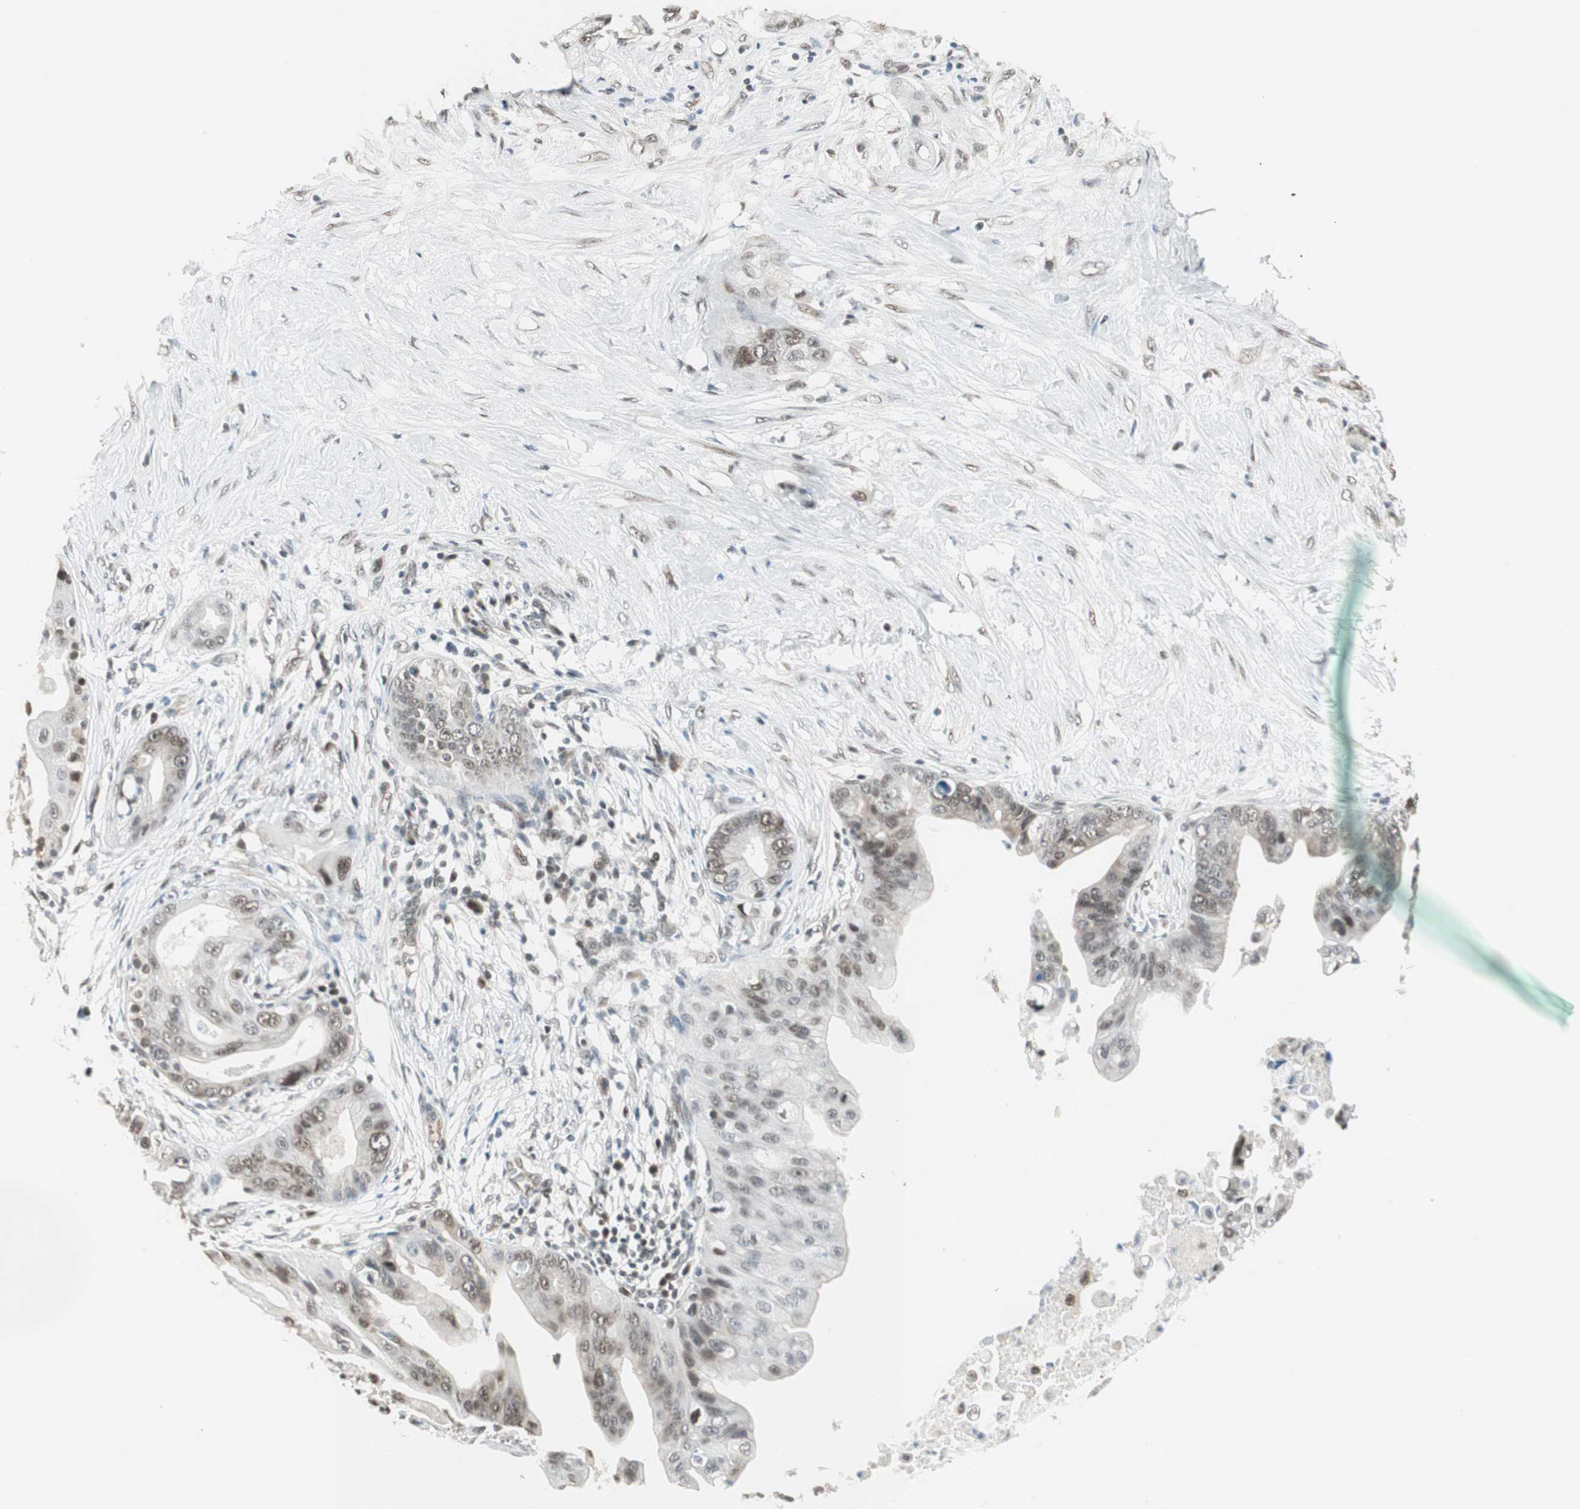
{"staining": {"intensity": "moderate", "quantity": ">75%", "location": "nuclear"}, "tissue": "pancreatic cancer", "cell_type": "Tumor cells", "image_type": "cancer", "snomed": [{"axis": "morphology", "description": "Adenocarcinoma, NOS"}, {"axis": "topography", "description": "Pancreas"}], "caption": "DAB (3,3'-diaminobenzidine) immunohistochemical staining of pancreatic cancer shows moderate nuclear protein positivity in approximately >75% of tumor cells. The protein is stained brown, and the nuclei are stained in blue (DAB (3,3'-diaminobenzidine) IHC with brightfield microscopy, high magnification).", "gene": "ZBTB17", "patient": {"sex": "female", "age": 75}}